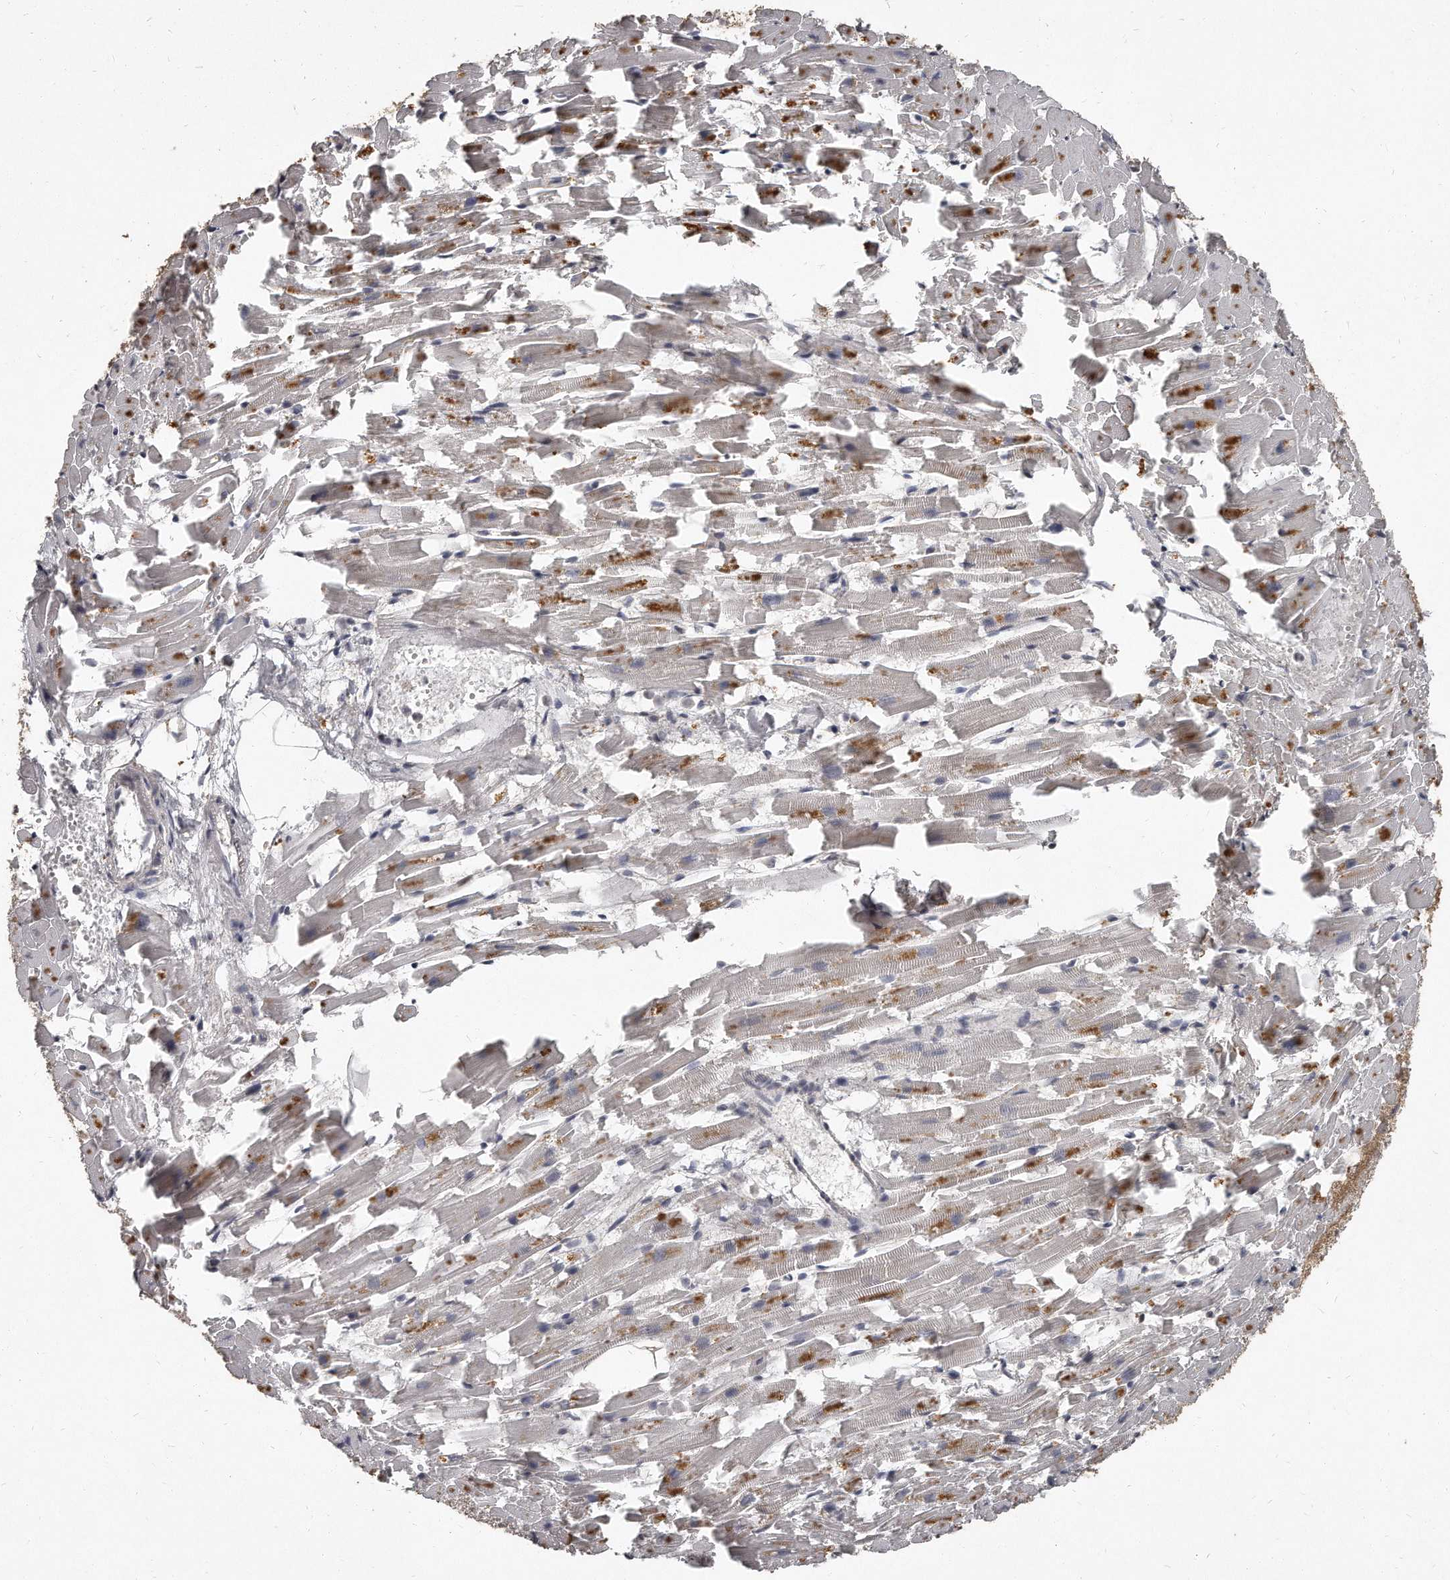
{"staining": {"intensity": "moderate", "quantity": "<25%", "location": "cytoplasmic/membranous"}, "tissue": "heart muscle", "cell_type": "Cardiomyocytes", "image_type": "normal", "snomed": [{"axis": "morphology", "description": "Normal tissue, NOS"}, {"axis": "topography", "description": "Heart"}], "caption": "This micrograph exhibits IHC staining of normal heart muscle, with low moderate cytoplasmic/membranous positivity in approximately <25% of cardiomyocytes.", "gene": "GRB10", "patient": {"sex": "female", "age": 64}}